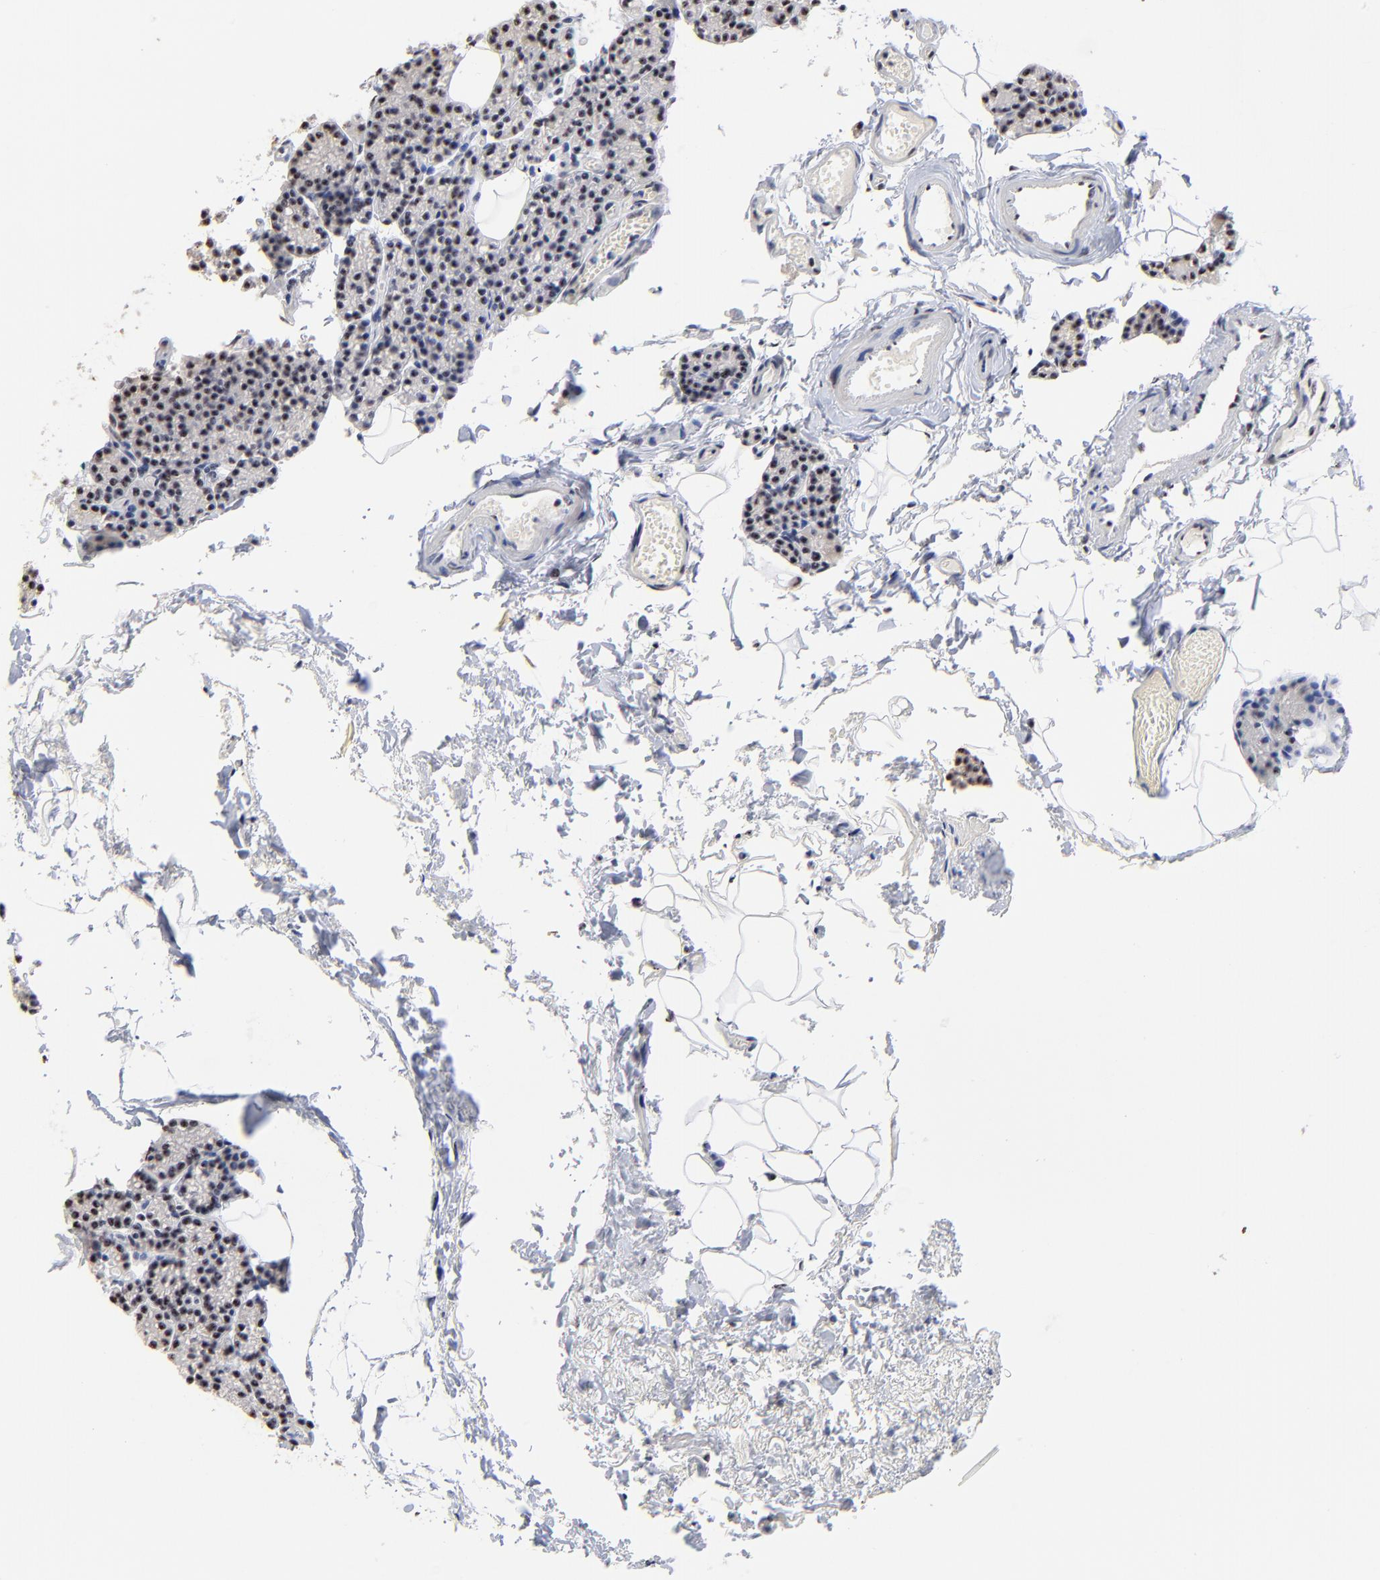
{"staining": {"intensity": "negative", "quantity": "none", "location": "none"}, "tissue": "parathyroid gland", "cell_type": "Glandular cells", "image_type": "normal", "snomed": [{"axis": "morphology", "description": "Normal tissue, NOS"}, {"axis": "topography", "description": "Parathyroid gland"}], "caption": "The IHC micrograph has no significant positivity in glandular cells of parathyroid gland.", "gene": "MBD4", "patient": {"sex": "female", "age": 60}}